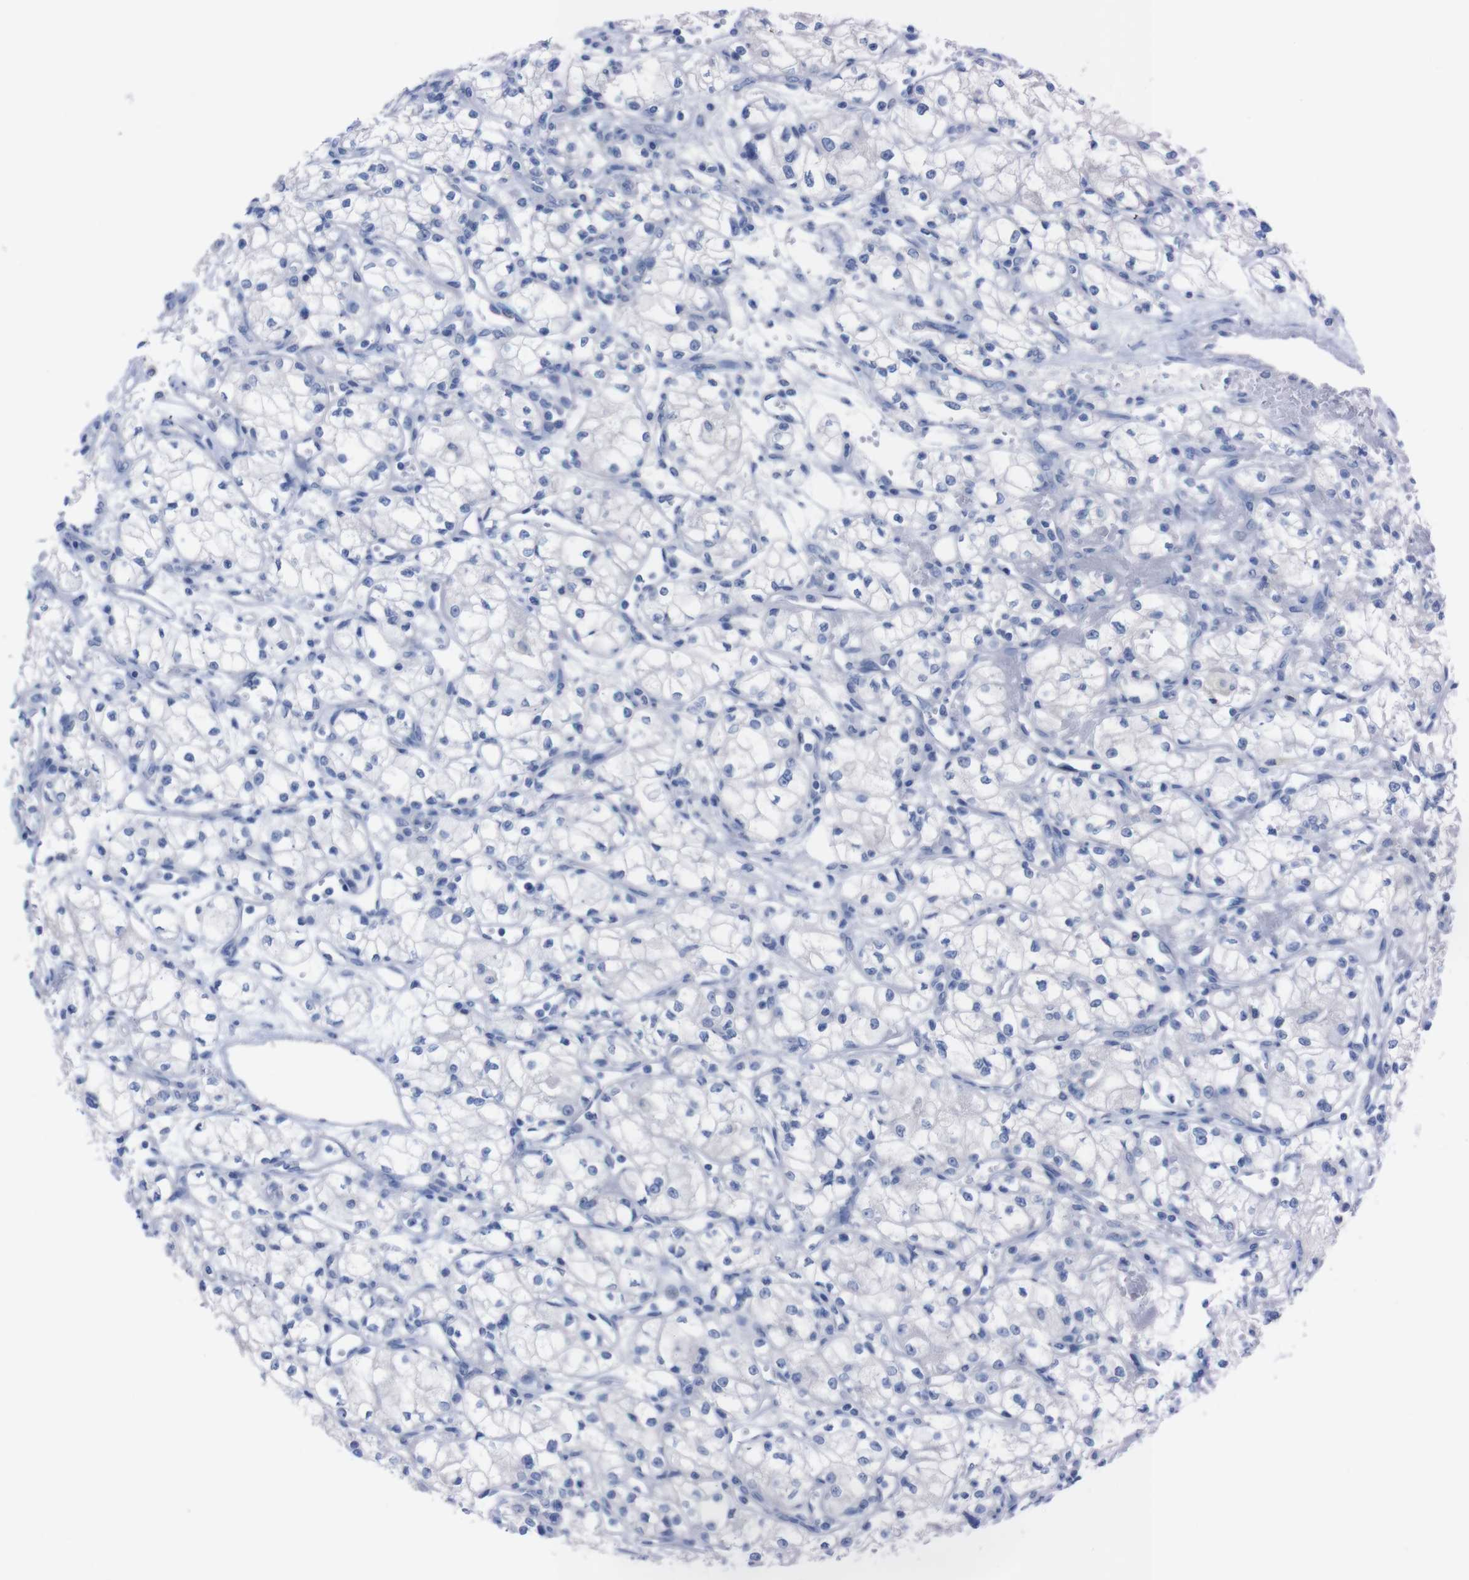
{"staining": {"intensity": "negative", "quantity": "none", "location": "none"}, "tissue": "renal cancer", "cell_type": "Tumor cells", "image_type": "cancer", "snomed": [{"axis": "morphology", "description": "Normal tissue, NOS"}, {"axis": "morphology", "description": "Adenocarcinoma, NOS"}, {"axis": "topography", "description": "Kidney"}], "caption": "Immunohistochemistry of human renal cancer (adenocarcinoma) displays no staining in tumor cells.", "gene": "TMEM243", "patient": {"sex": "male", "age": 59}}